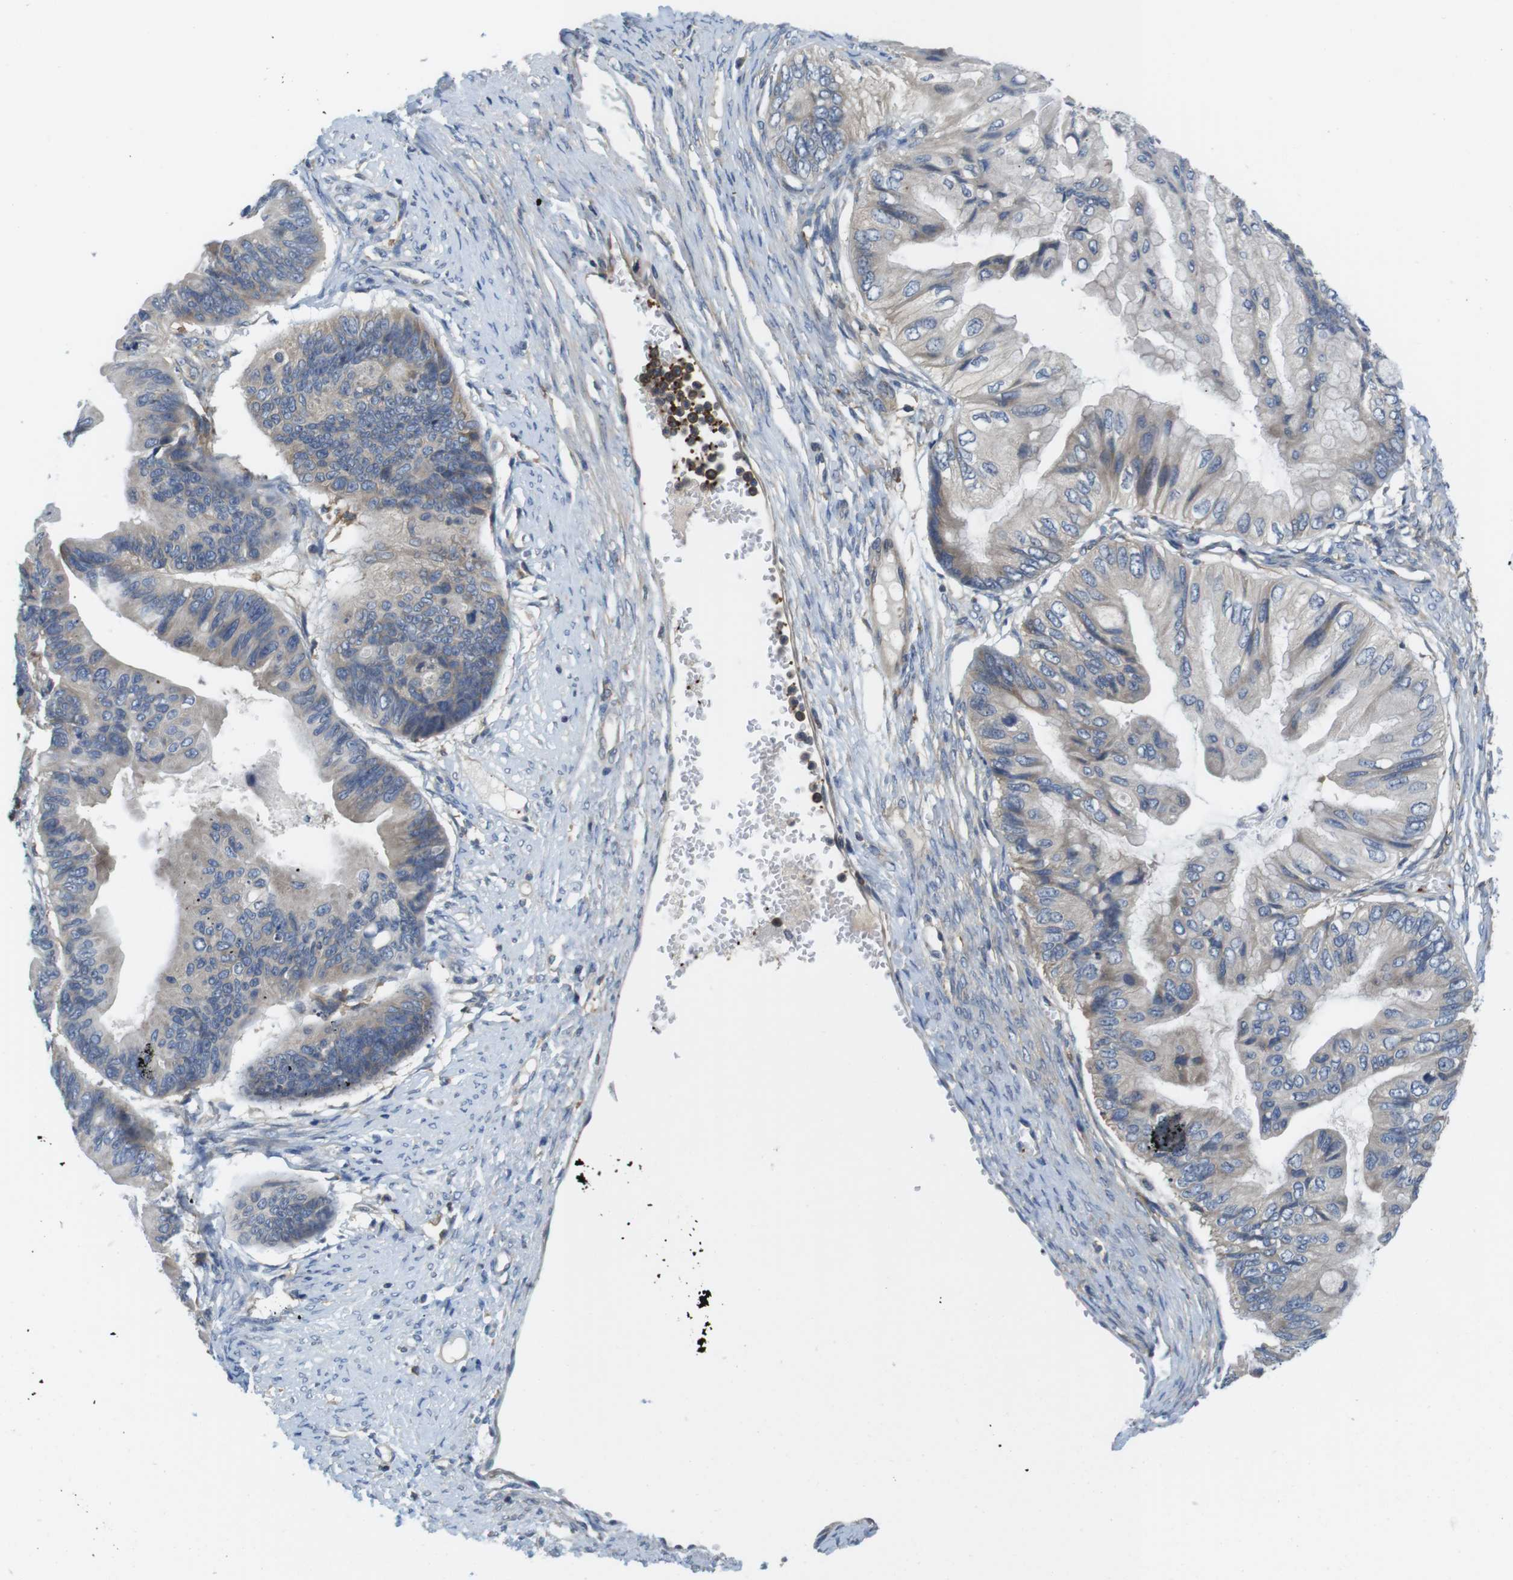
{"staining": {"intensity": "weak", "quantity": ">75%", "location": "cytoplasmic/membranous"}, "tissue": "ovarian cancer", "cell_type": "Tumor cells", "image_type": "cancer", "snomed": [{"axis": "morphology", "description": "Cystadenocarcinoma, mucinous, NOS"}, {"axis": "topography", "description": "Ovary"}], "caption": "IHC of human ovarian cancer exhibits low levels of weak cytoplasmic/membranous expression in approximately >75% of tumor cells.", "gene": "HERPUD2", "patient": {"sex": "female", "age": 61}}